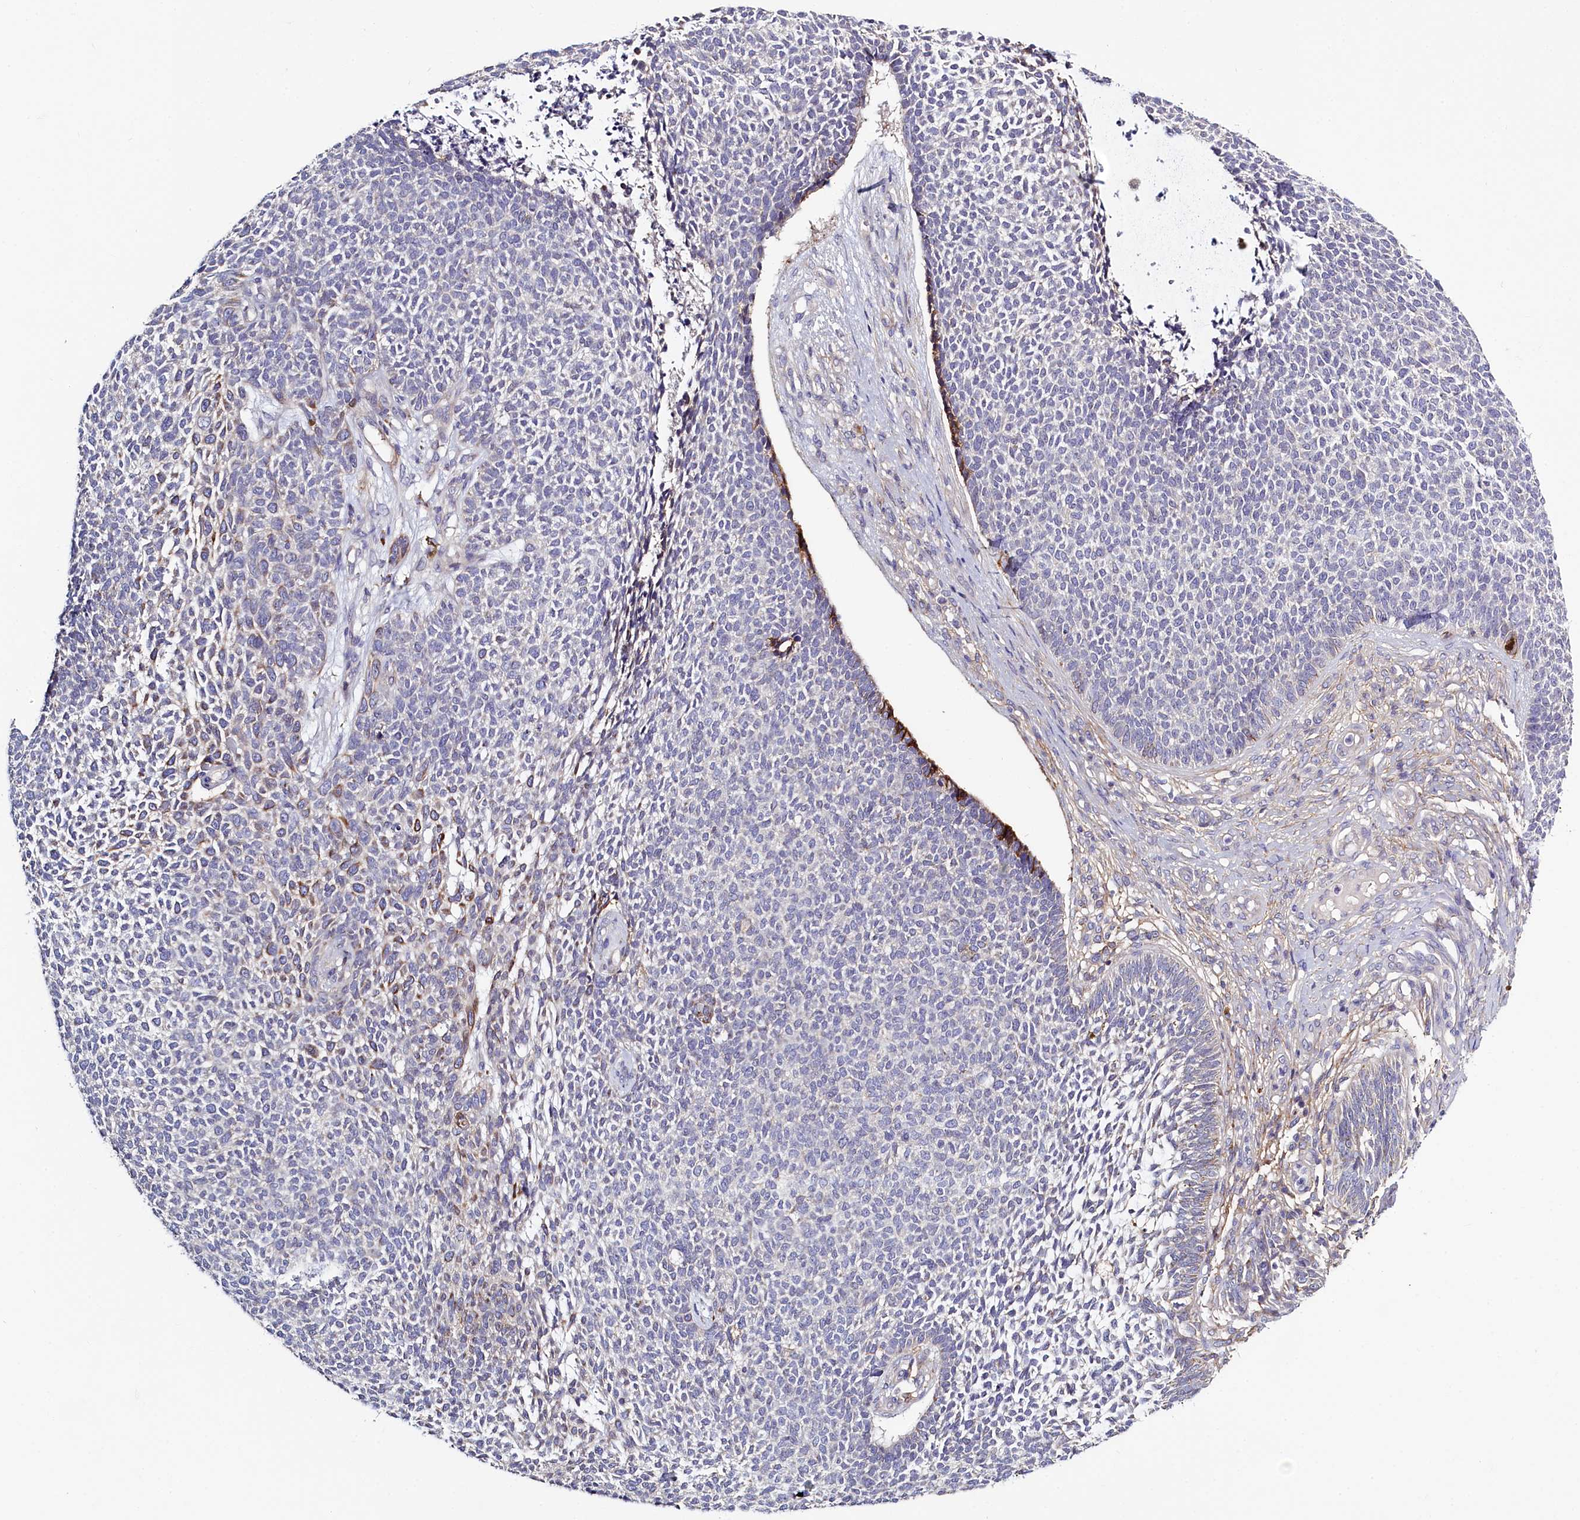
{"staining": {"intensity": "moderate", "quantity": "<25%", "location": "cytoplasmic/membranous"}, "tissue": "skin cancer", "cell_type": "Tumor cells", "image_type": "cancer", "snomed": [{"axis": "morphology", "description": "Basal cell carcinoma"}, {"axis": "topography", "description": "Skin"}], "caption": "Immunohistochemistry (IHC) photomicrograph of neoplastic tissue: basal cell carcinoma (skin) stained using immunohistochemistry reveals low levels of moderate protein expression localized specifically in the cytoplasmic/membranous of tumor cells, appearing as a cytoplasmic/membranous brown color.", "gene": "PDE6D", "patient": {"sex": "female", "age": 84}}